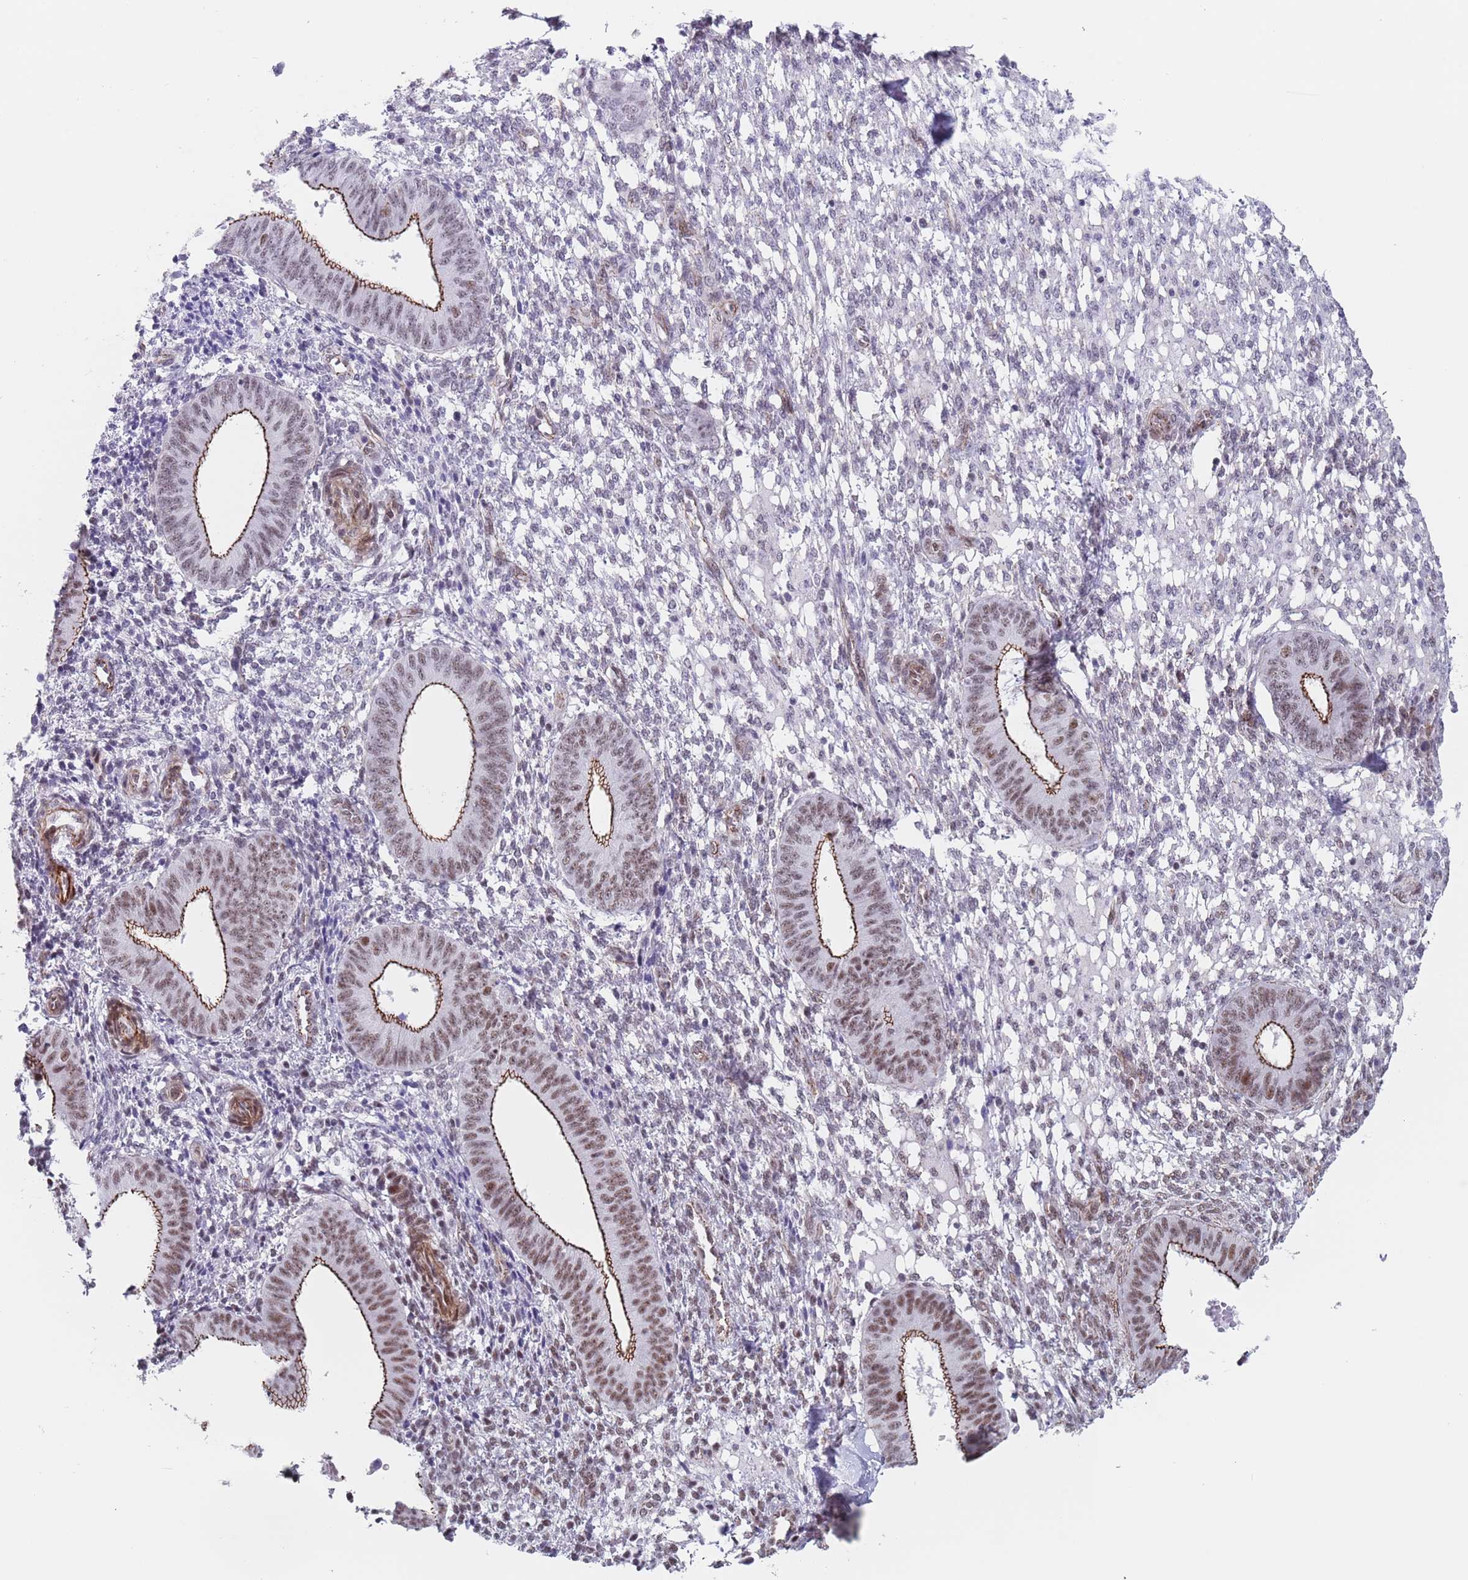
{"staining": {"intensity": "weak", "quantity": "<25%", "location": "nuclear"}, "tissue": "endometrium", "cell_type": "Cells in endometrial stroma", "image_type": "normal", "snomed": [{"axis": "morphology", "description": "Normal tissue, NOS"}, {"axis": "topography", "description": "Endometrium"}], "caption": "Endometrium stained for a protein using immunohistochemistry (IHC) demonstrates no staining cells in endometrial stroma.", "gene": "OR5A2", "patient": {"sex": "female", "age": 49}}